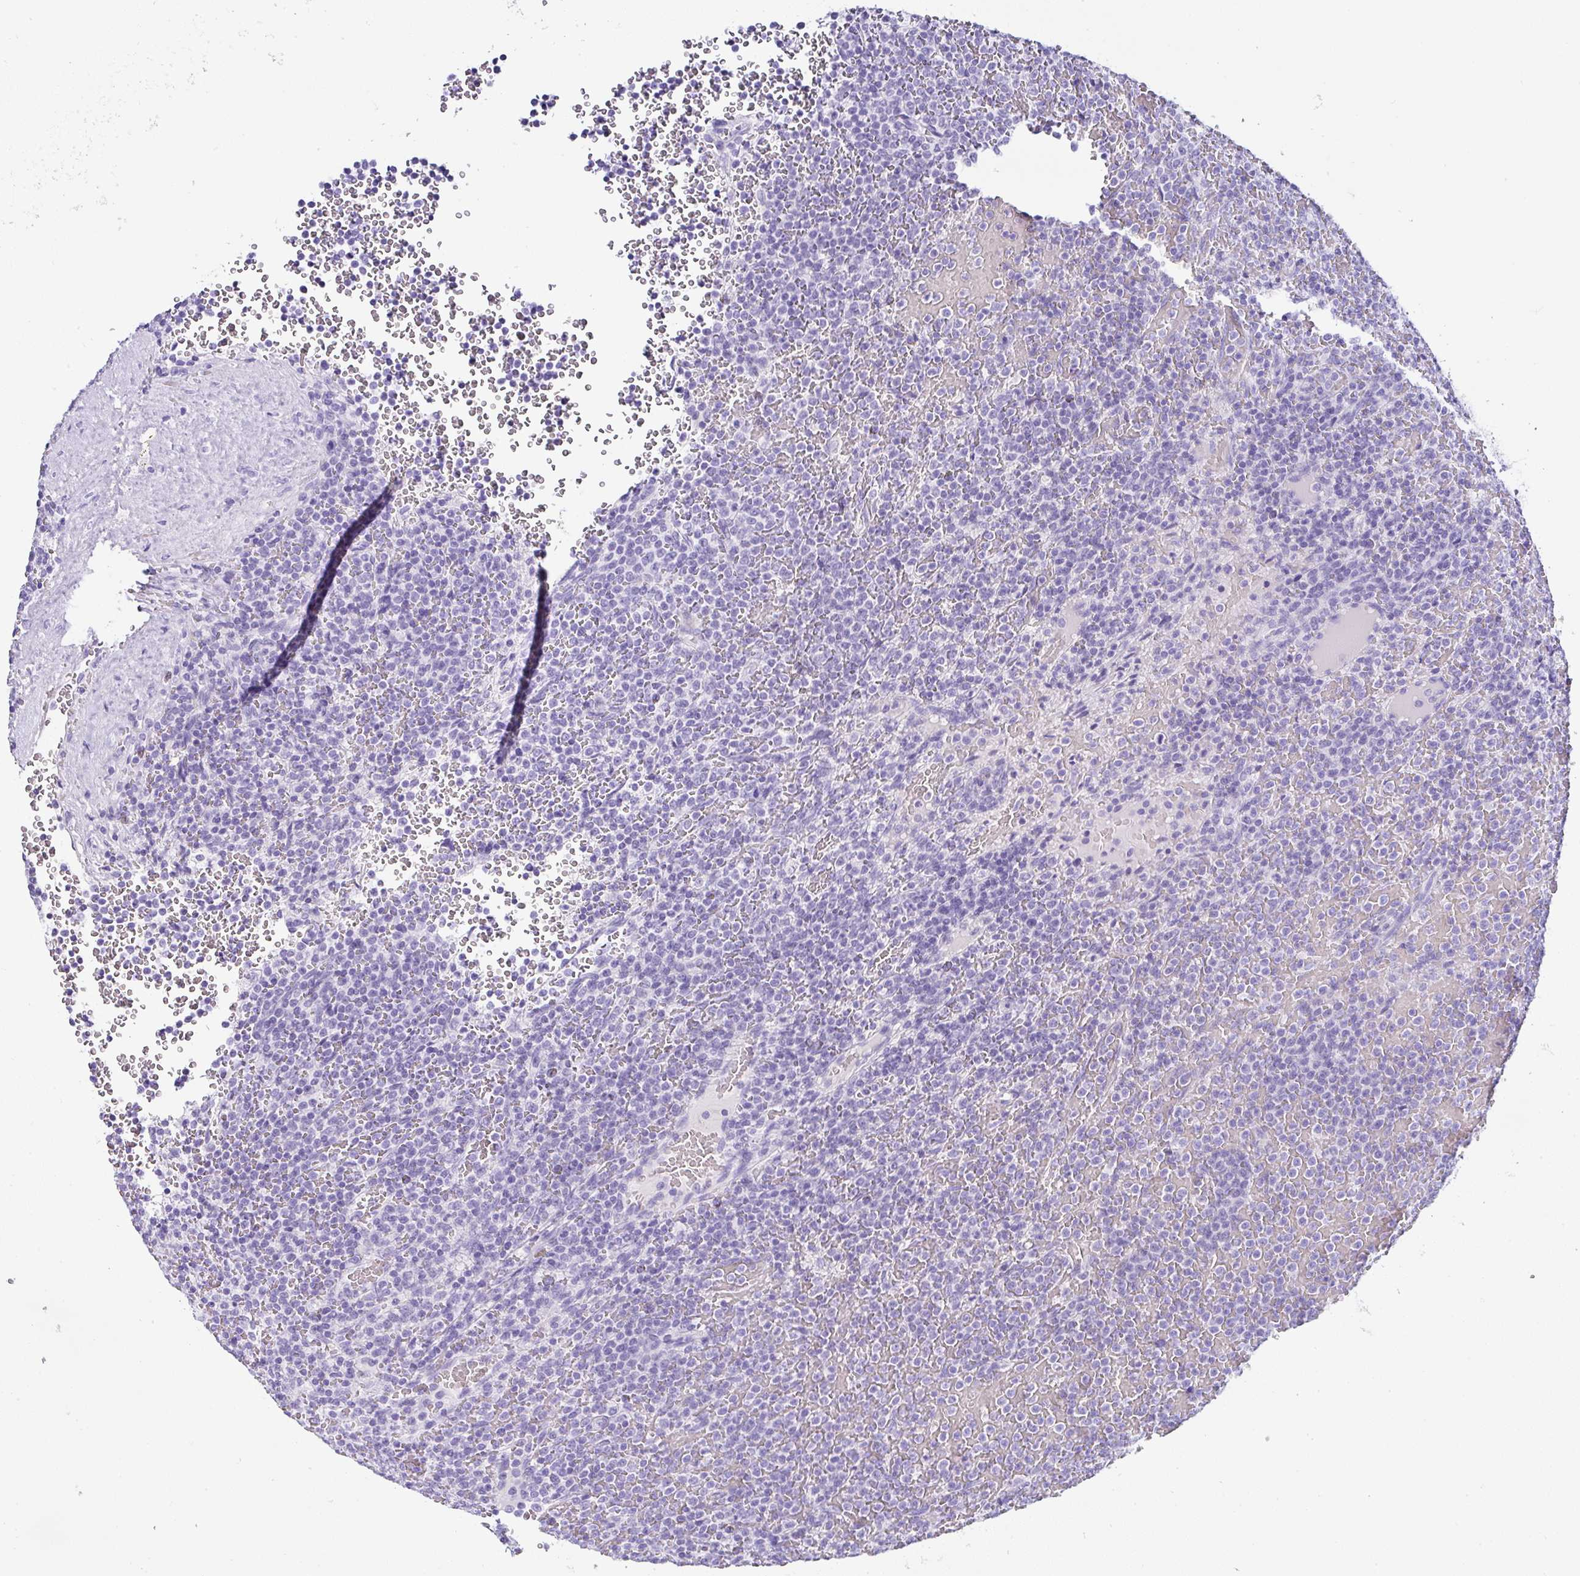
{"staining": {"intensity": "negative", "quantity": "none", "location": "none"}, "tissue": "lymphoma", "cell_type": "Tumor cells", "image_type": "cancer", "snomed": [{"axis": "morphology", "description": "Malignant lymphoma, non-Hodgkin's type, Low grade"}, {"axis": "topography", "description": "Spleen"}], "caption": "The micrograph exhibits no significant positivity in tumor cells of low-grade malignant lymphoma, non-Hodgkin's type.", "gene": "SERPINB3", "patient": {"sex": "male", "age": 60}}